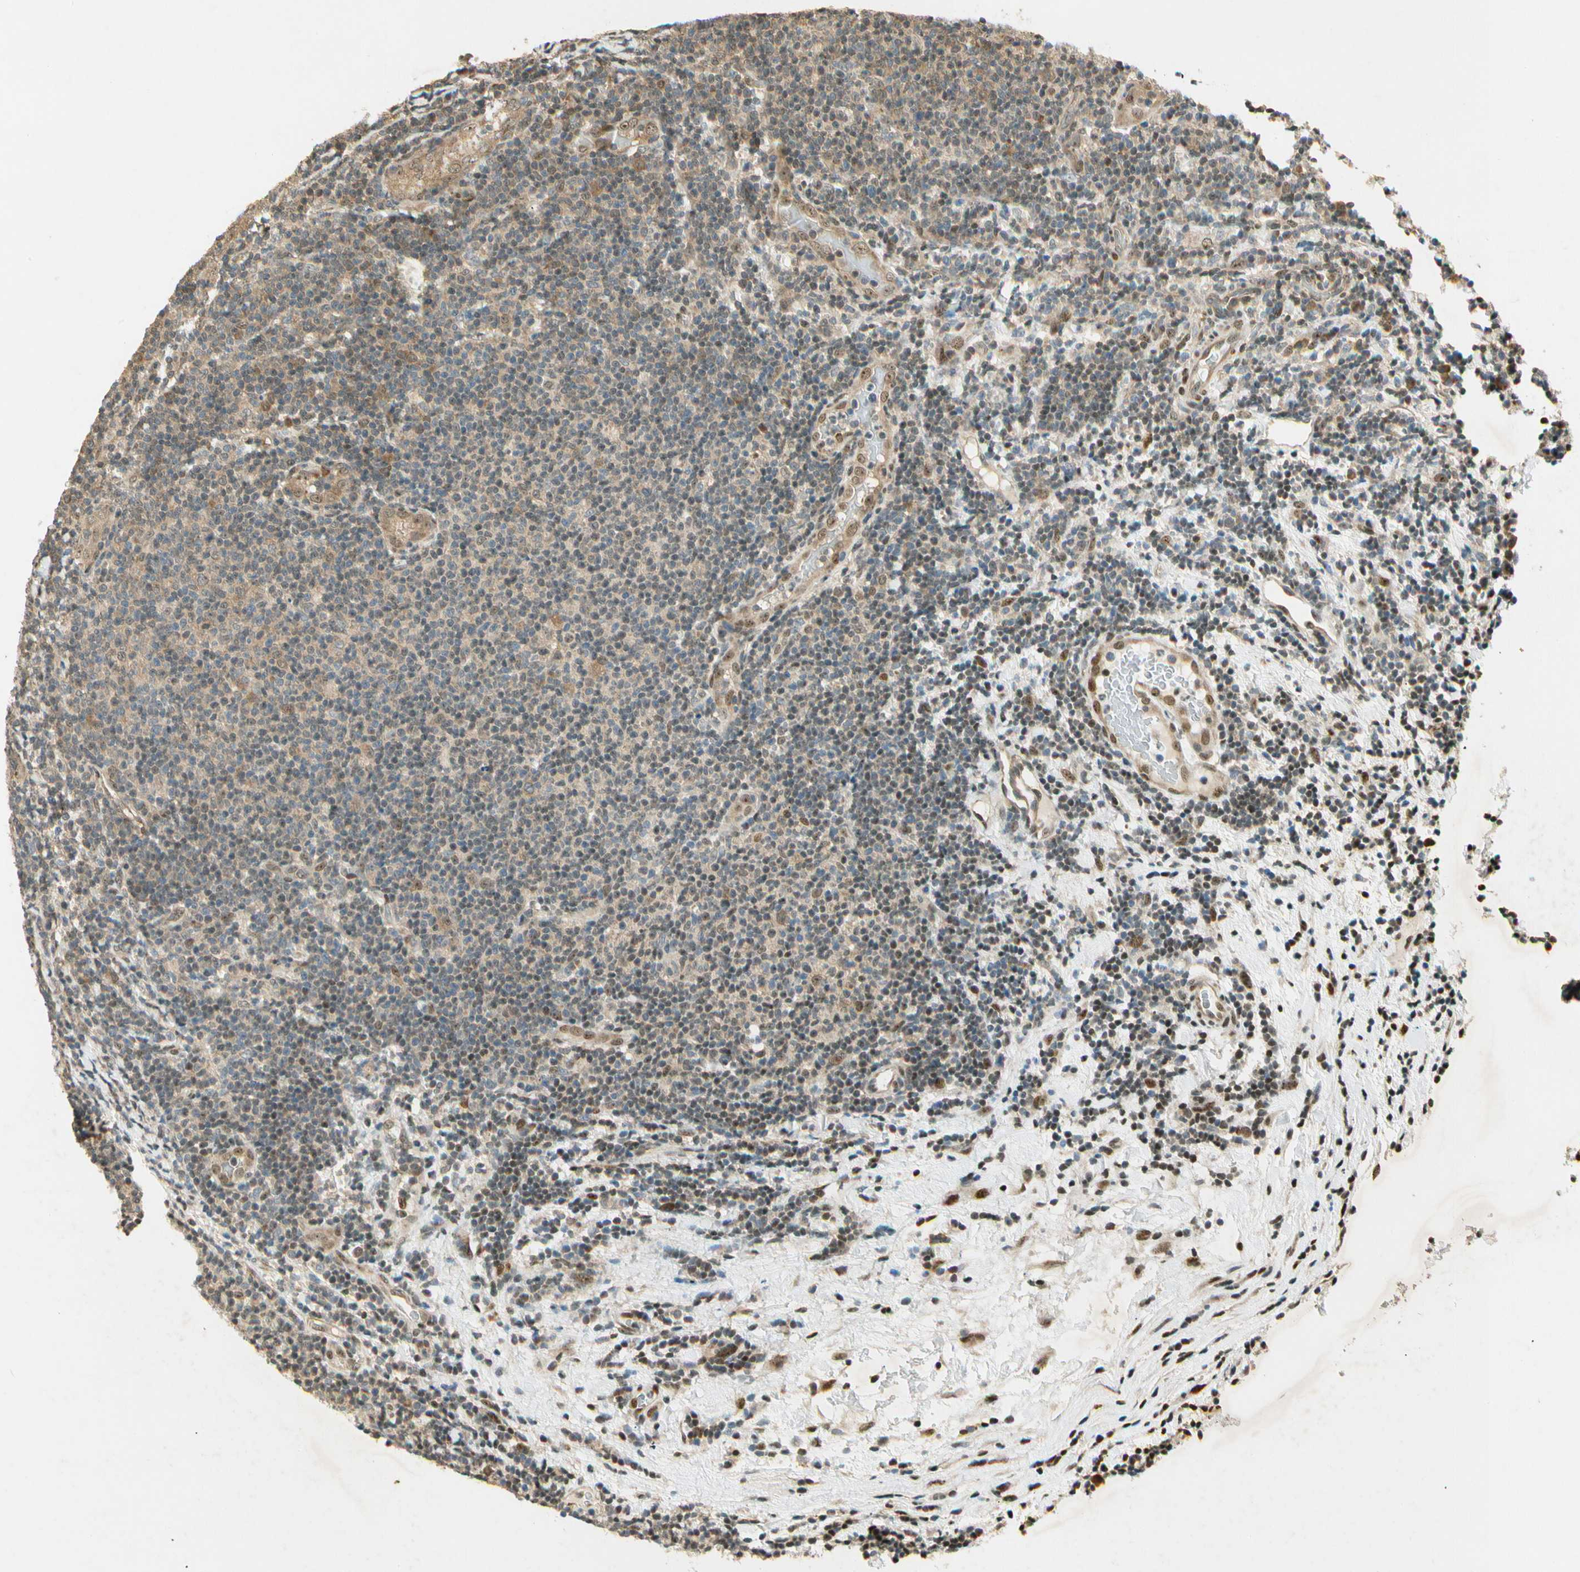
{"staining": {"intensity": "weak", "quantity": ">75%", "location": "cytoplasmic/membranous"}, "tissue": "lymphoma", "cell_type": "Tumor cells", "image_type": "cancer", "snomed": [{"axis": "morphology", "description": "Malignant lymphoma, non-Hodgkin's type, Low grade"}, {"axis": "topography", "description": "Lymph node"}], "caption": "DAB (3,3'-diaminobenzidine) immunohistochemical staining of lymphoma reveals weak cytoplasmic/membranous protein expression in about >75% of tumor cells.", "gene": "EIF1AX", "patient": {"sex": "male", "age": 83}}